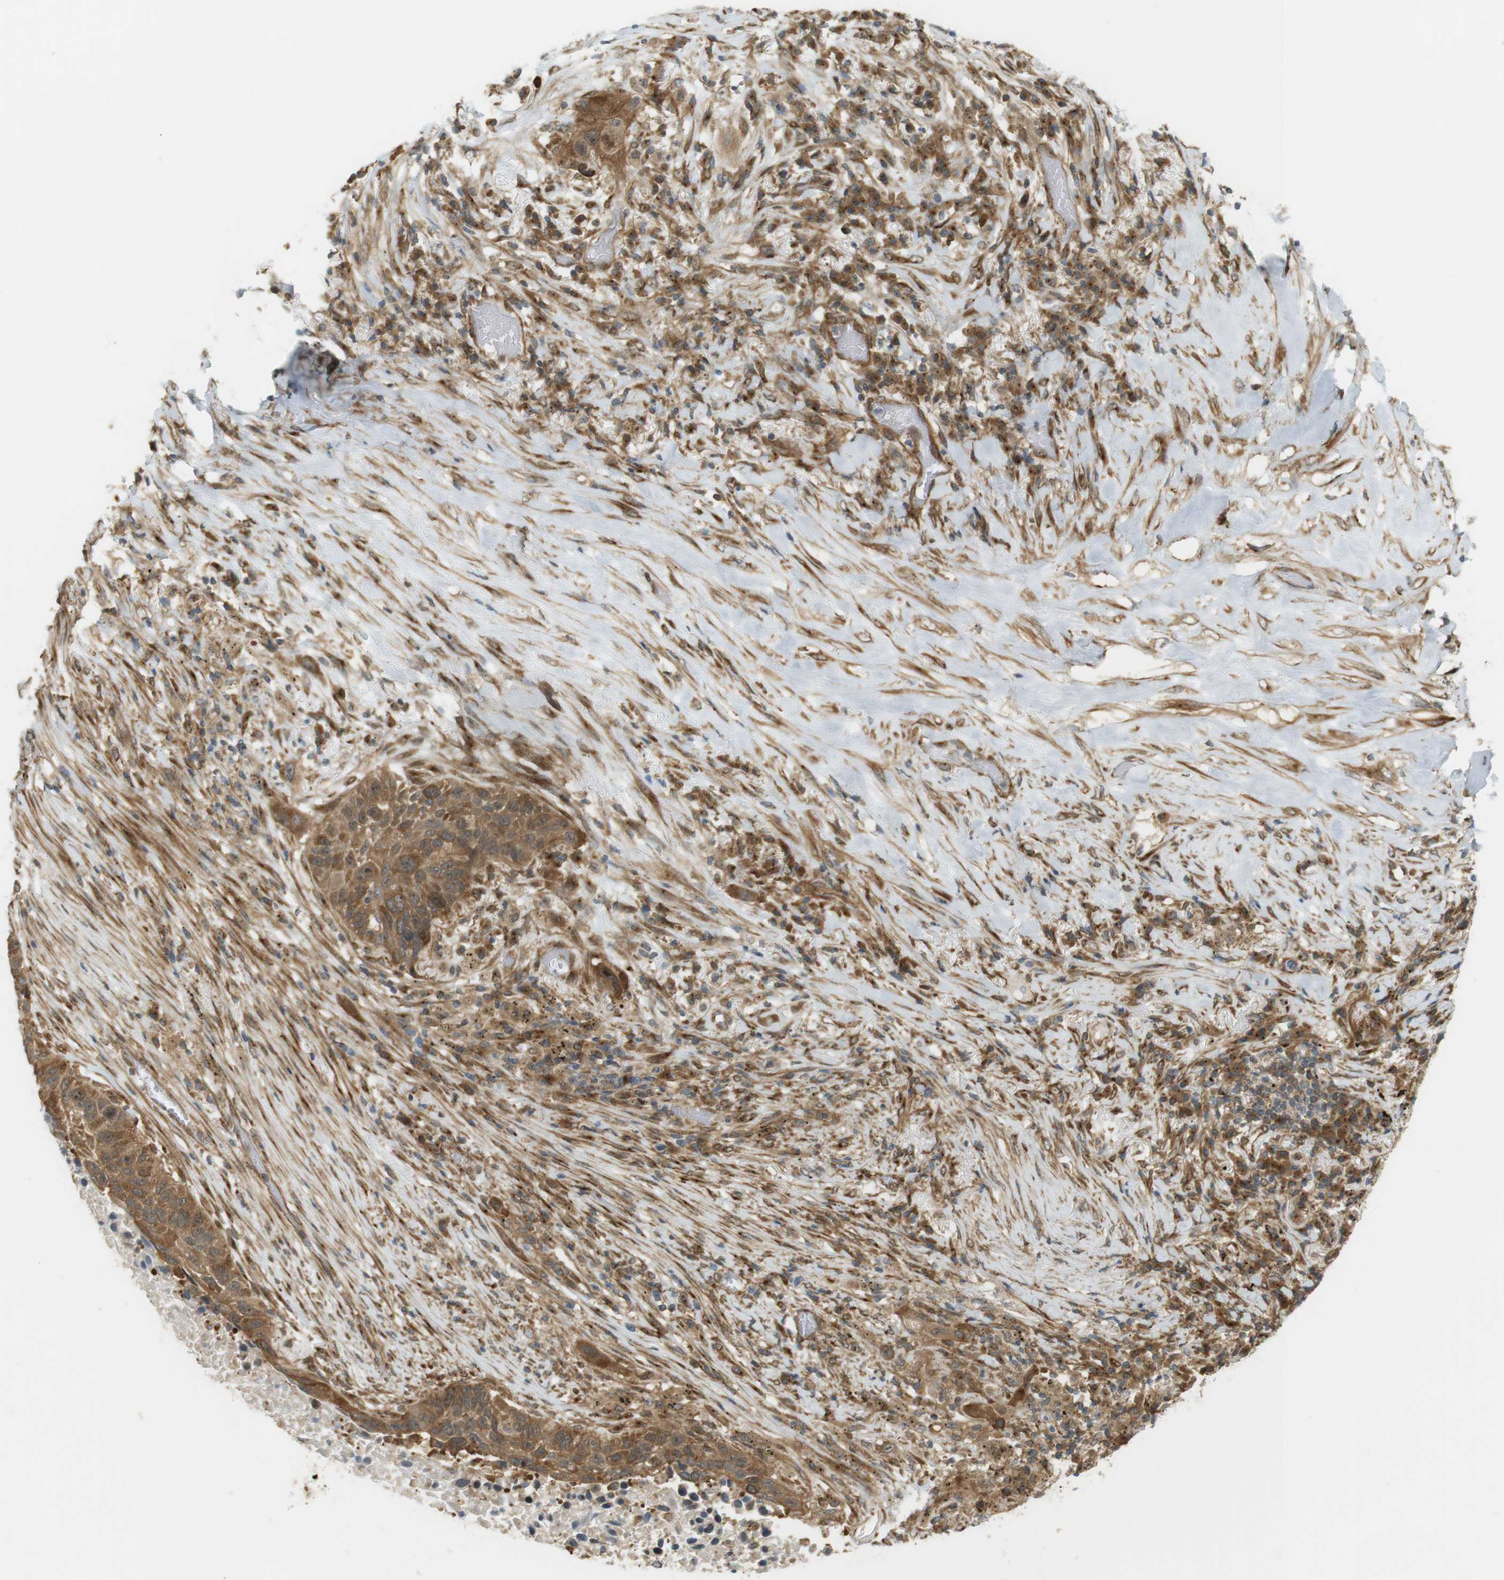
{"staining": {"intensity": "strong", "quantity": ">75%", "location": "cytoplasmic/membranous,nuclear"}, "tissue": "lung cancer", "cell_type": "Tumor cells", "image_type": "cancer", "snomed": [{"axis": "morphology", "description": "Squamous cell carcinoma, NOS"}, {"axis": "topography", "description": "Lung"}], "caption": "Protein staining exhibits strong cytoplasmic/membranous and nuclear expression in approximately >75% of tumor cells in lung cancer. The protein is stained brown, and the nuclei are stained in blue (DAB (3,3'-diaminobenzidine) IHC with brightfield microscopy, high magnification).", "gene": "PA2G4", "patient": {"sex": "male", "age": 57}}